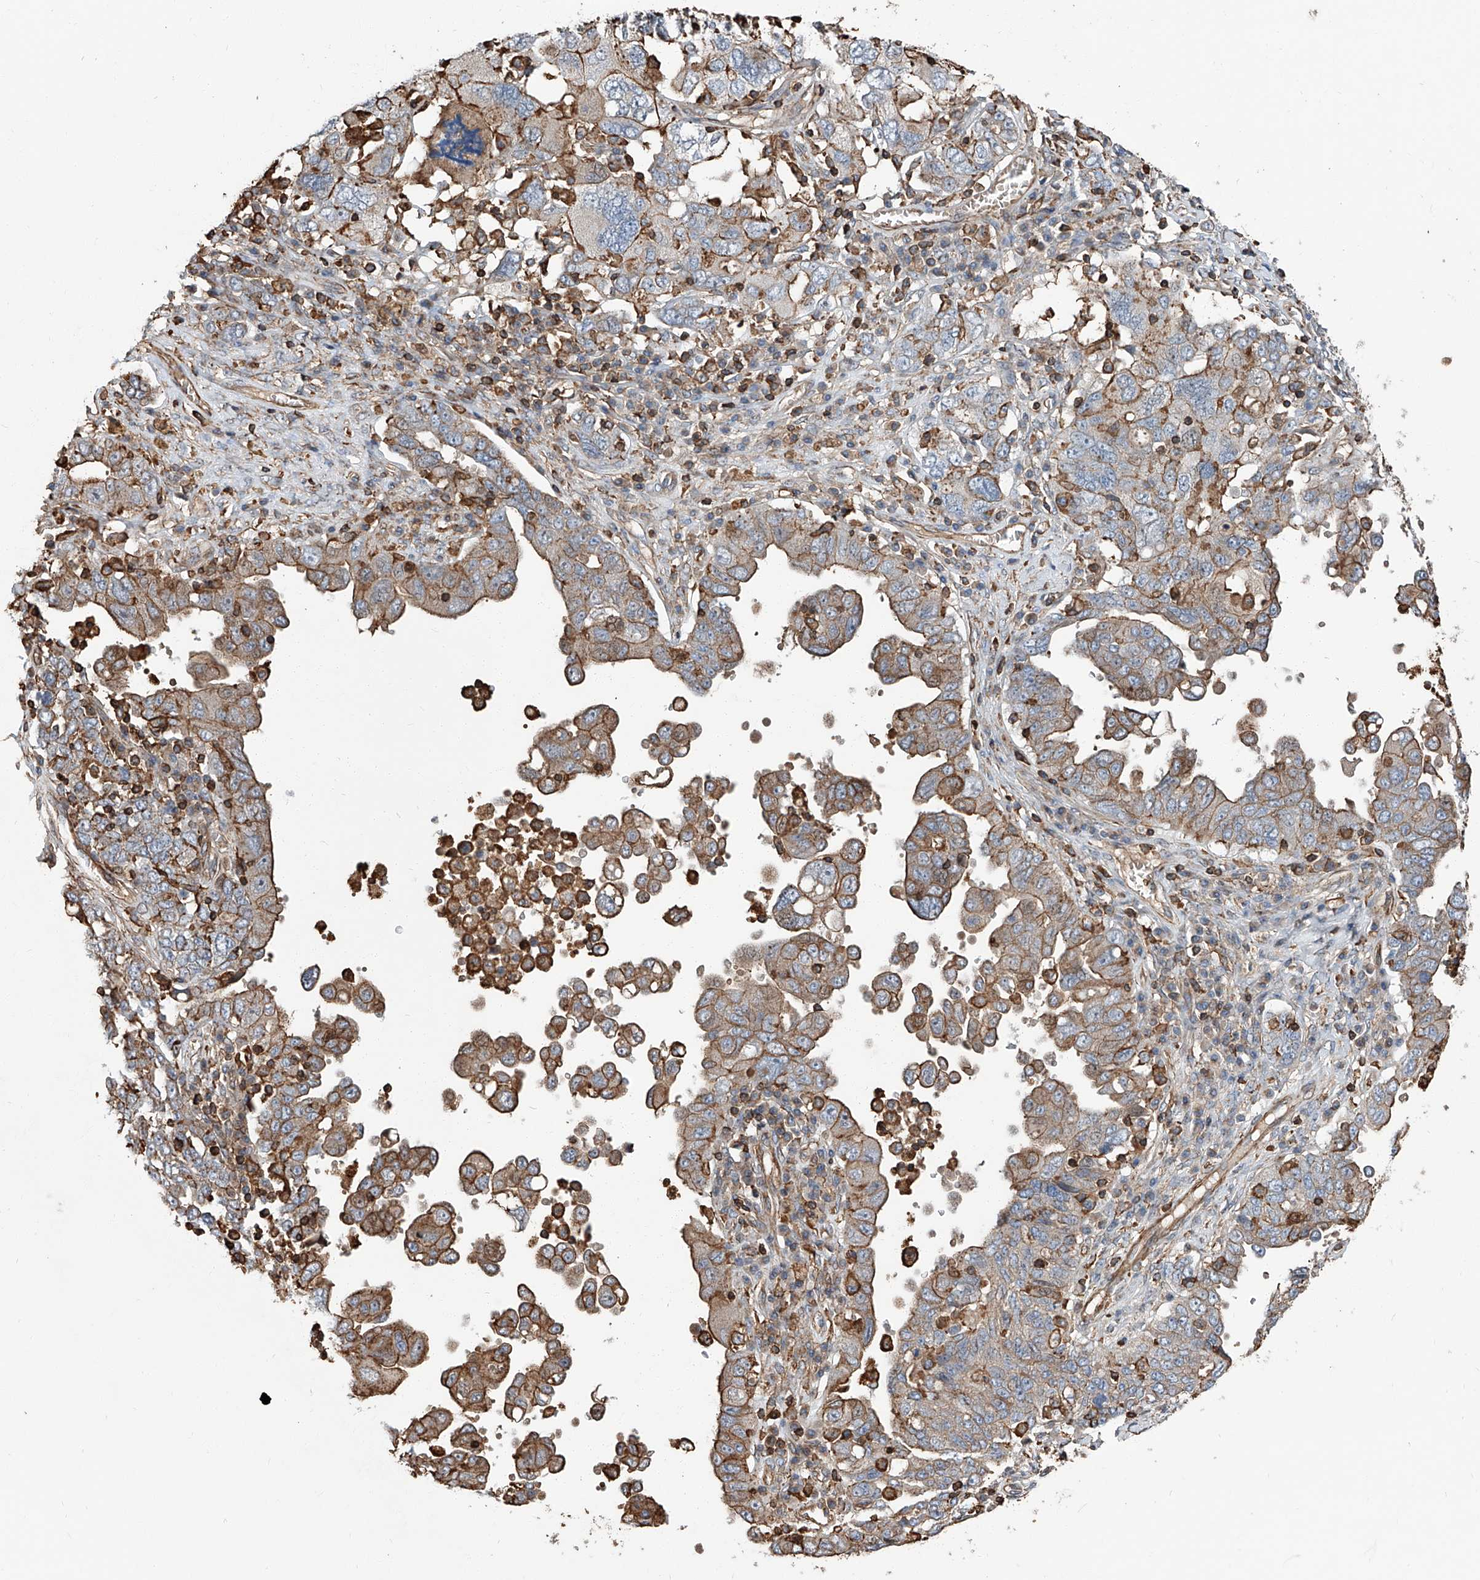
{"staining": {"intensity": "moderate", "quantity": "25%-75%", "location": "cytoplasmic/membranous"}, "tissue": "ovarian cancer", "cell_type": "Tumor cells", "image_type": "cancer", "snomed": [{"axis": "morphology", "description": "Carcinoma, endometroid"}, {"axis": "topography", "description": "Ovary"}], "caption": "Ovarian cancer stained for a protein reveals moderate cytoplasmic/membranous positivity in tumor cells.", "gene": "PIEZO2", "patient": {"sex": "female", "age": 62}}